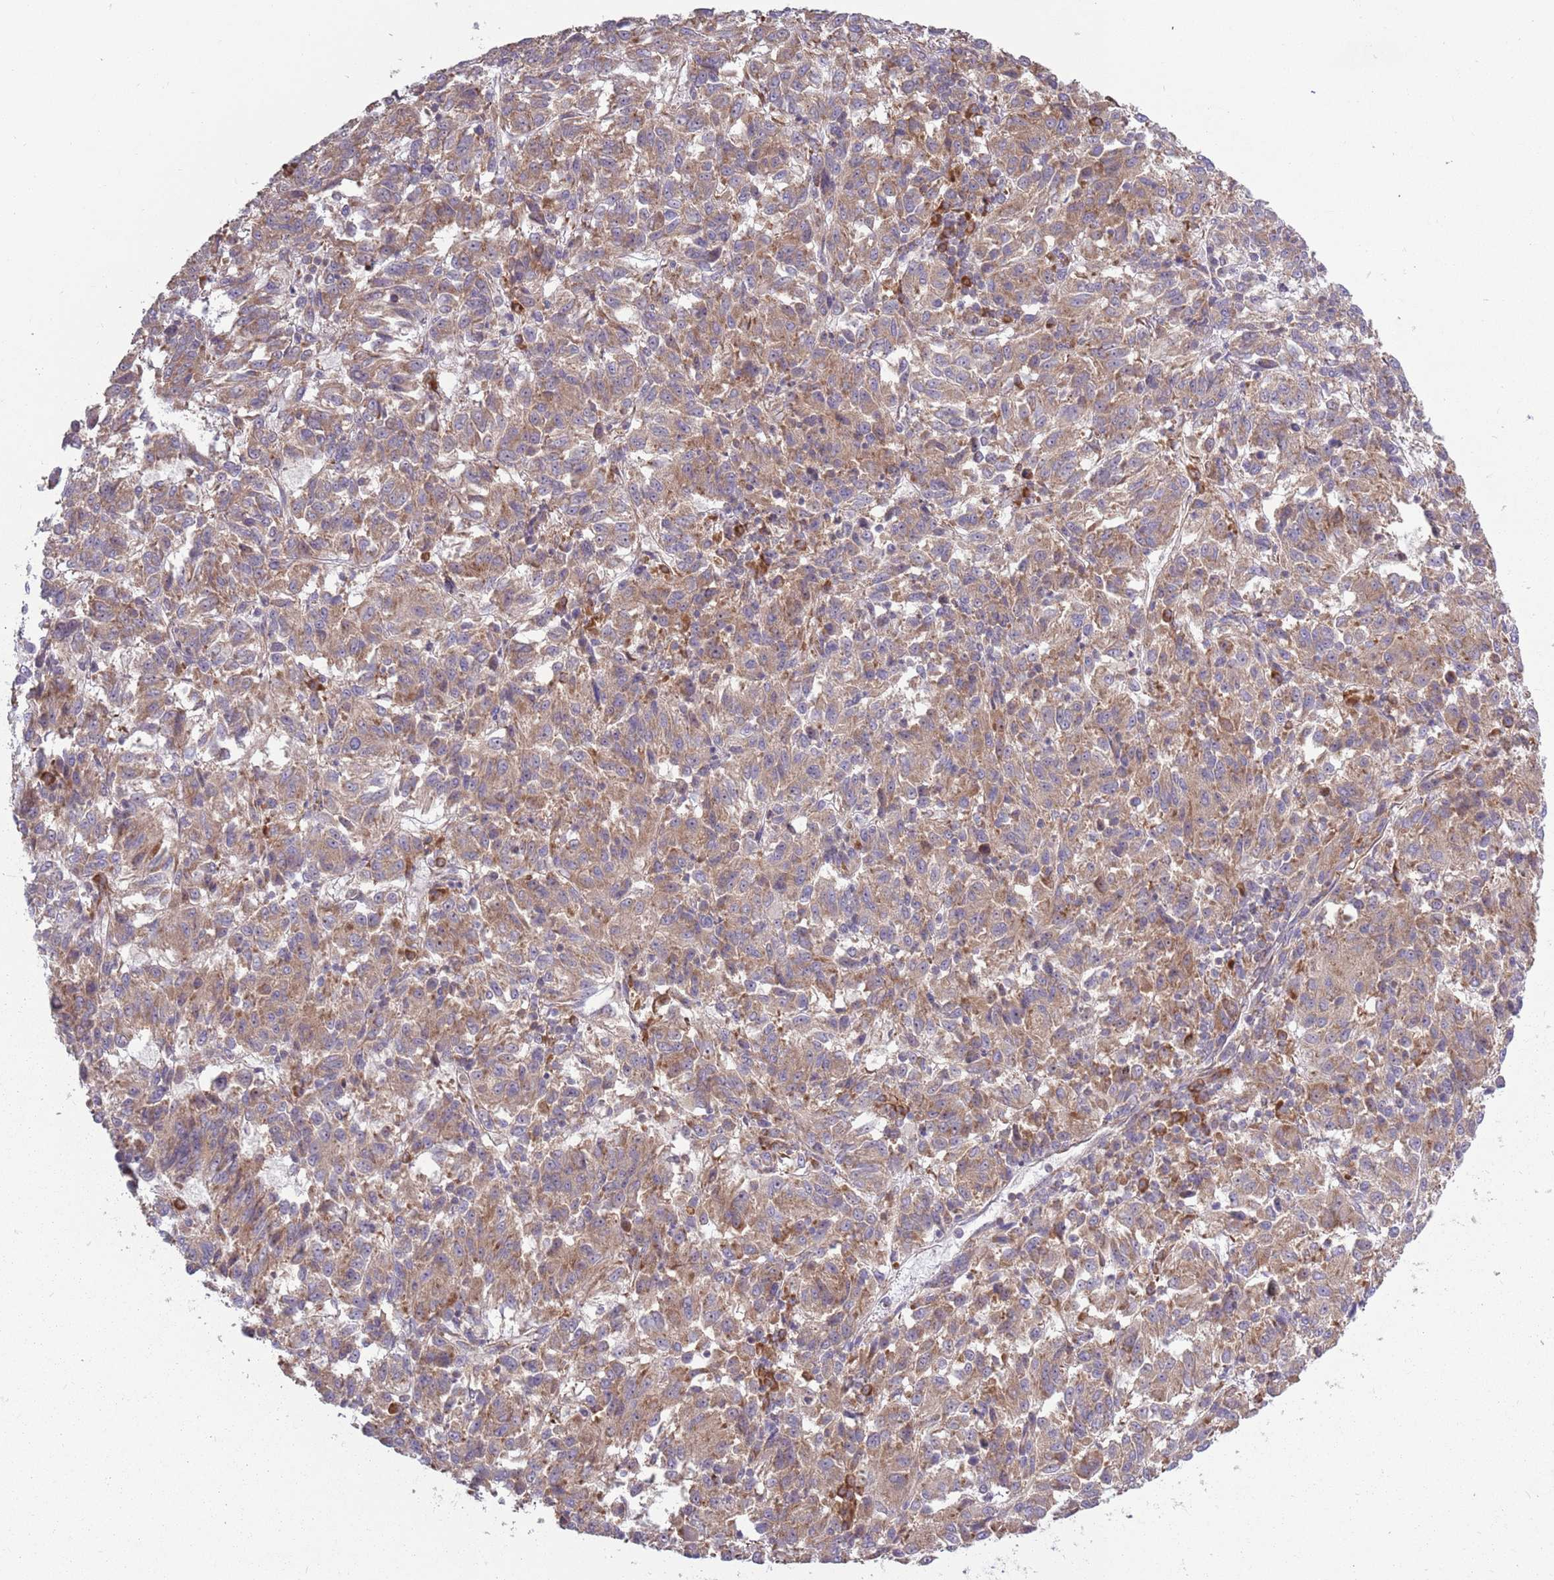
{"staining": {"intensity": "moderate", "quantity": ">75%", "location": "cytoplasmic/membranous"}, "tissue": "melanoma", "cell_type": "Tumor cells", "image_type": "cancer", "snomed": [{"axis": "morphology", "description": "Malignant melanoma, Metastatic site"}, {"axis": "topography", "description": "Lung"}], "caption": "Malignant melanoma (metastatic site) was stained to show a protein in brown. There is medium levels of moderate cytoplasmic/membranous positivity in about >75% of tumor cells.", "gene": "RPL17-C18orf32", "patient": {"sex": "male", "age": 64}}